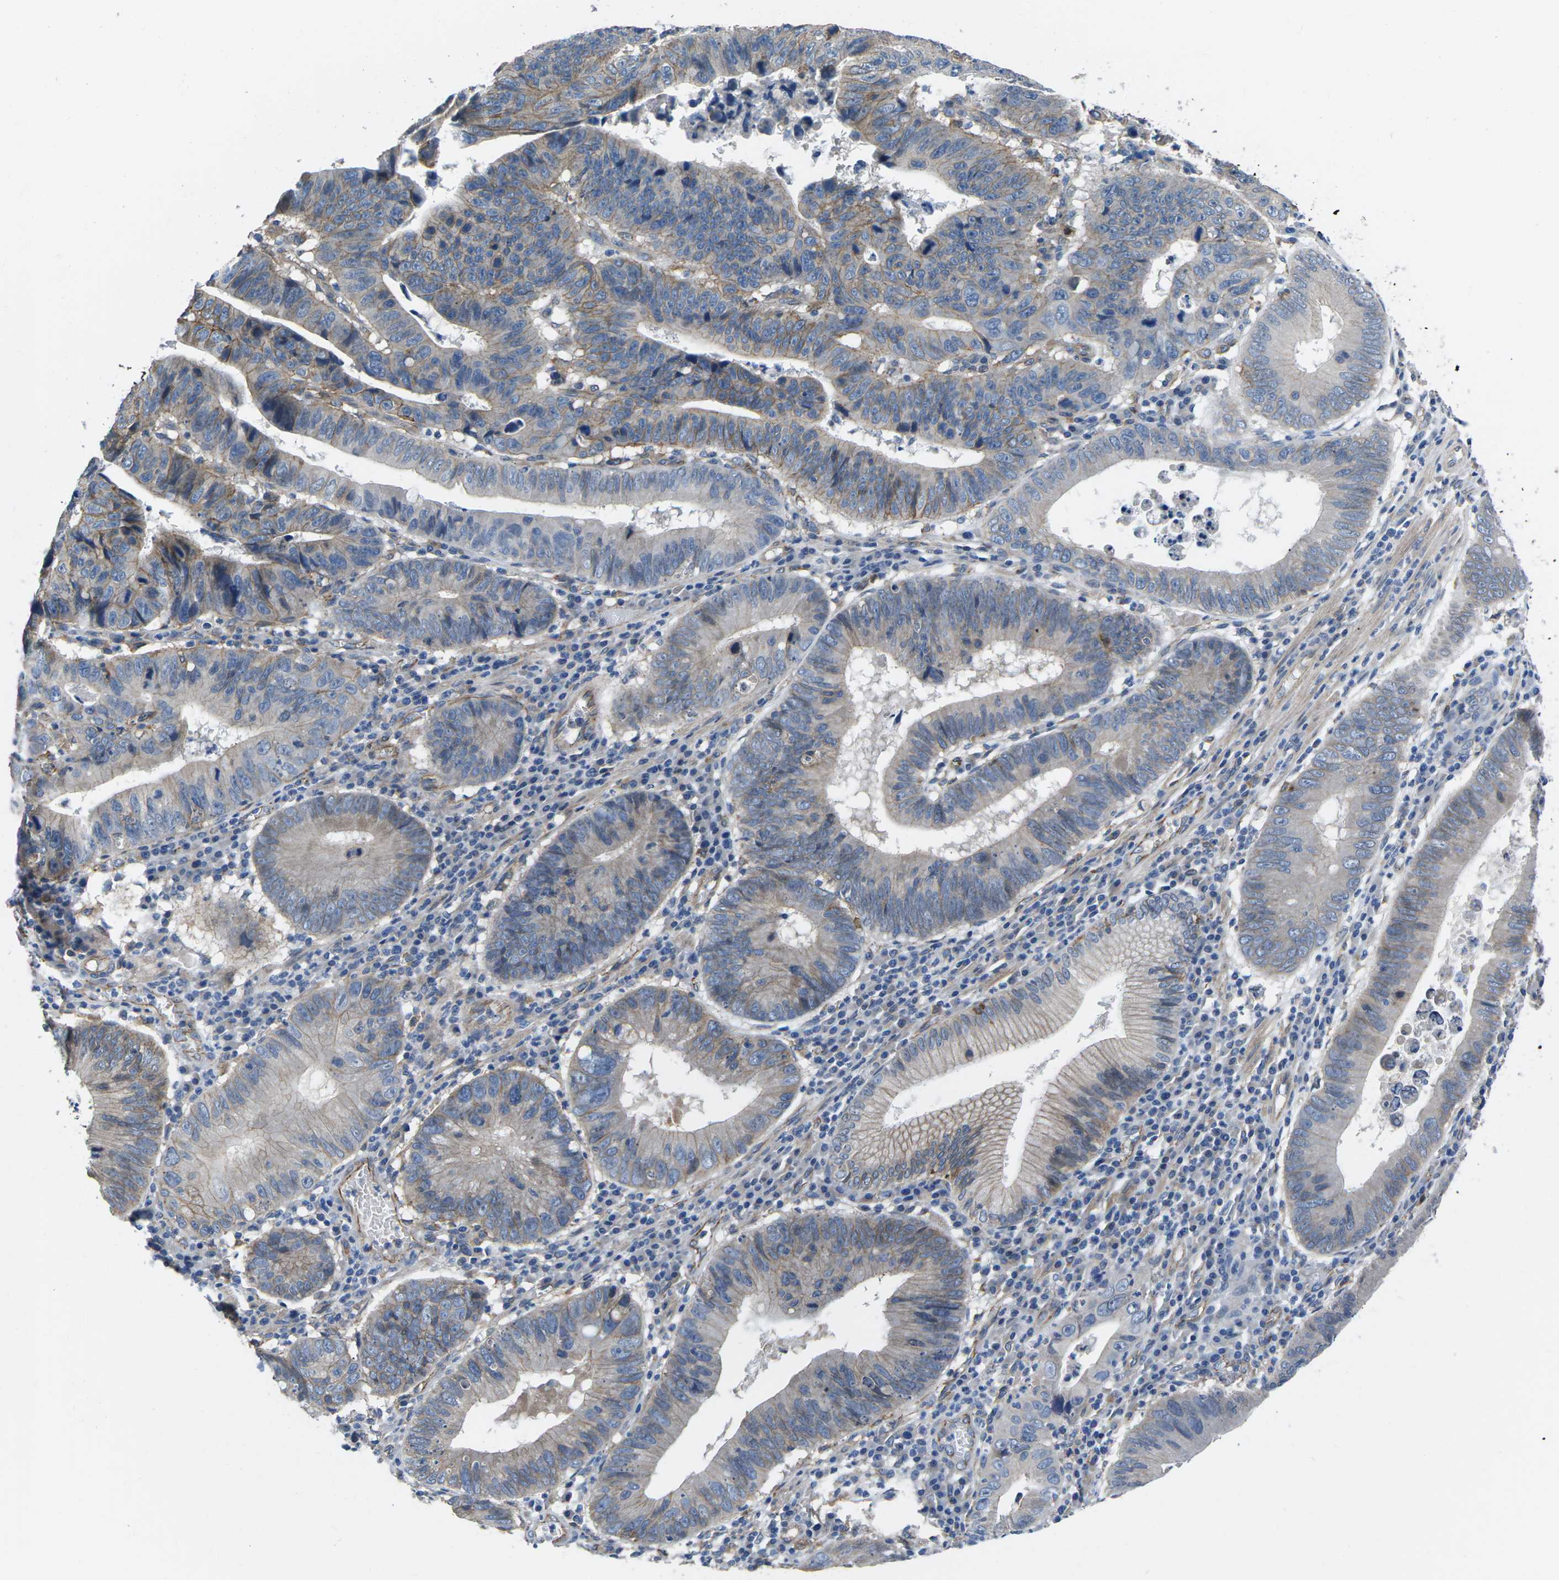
{"staining": {"intensity": "weak", "quantity": "<25%", "location": "cytoplasmic/membranous"}, "tissue": "stomach cancer", "cell_type": "Tumor cells", "image_type": "cancer", "snomed": [{"axis": "morphology", "description": "Adenocarcinoma, NOS"}, {"axis": "topography", "description": "Stomach"}], "caption": "Tumor cells show no significant positivity in stomach cancer. Nuclei are stained in blue.", "gene": "CTNND1", "patient": {"sex": "male", "age": 59}}